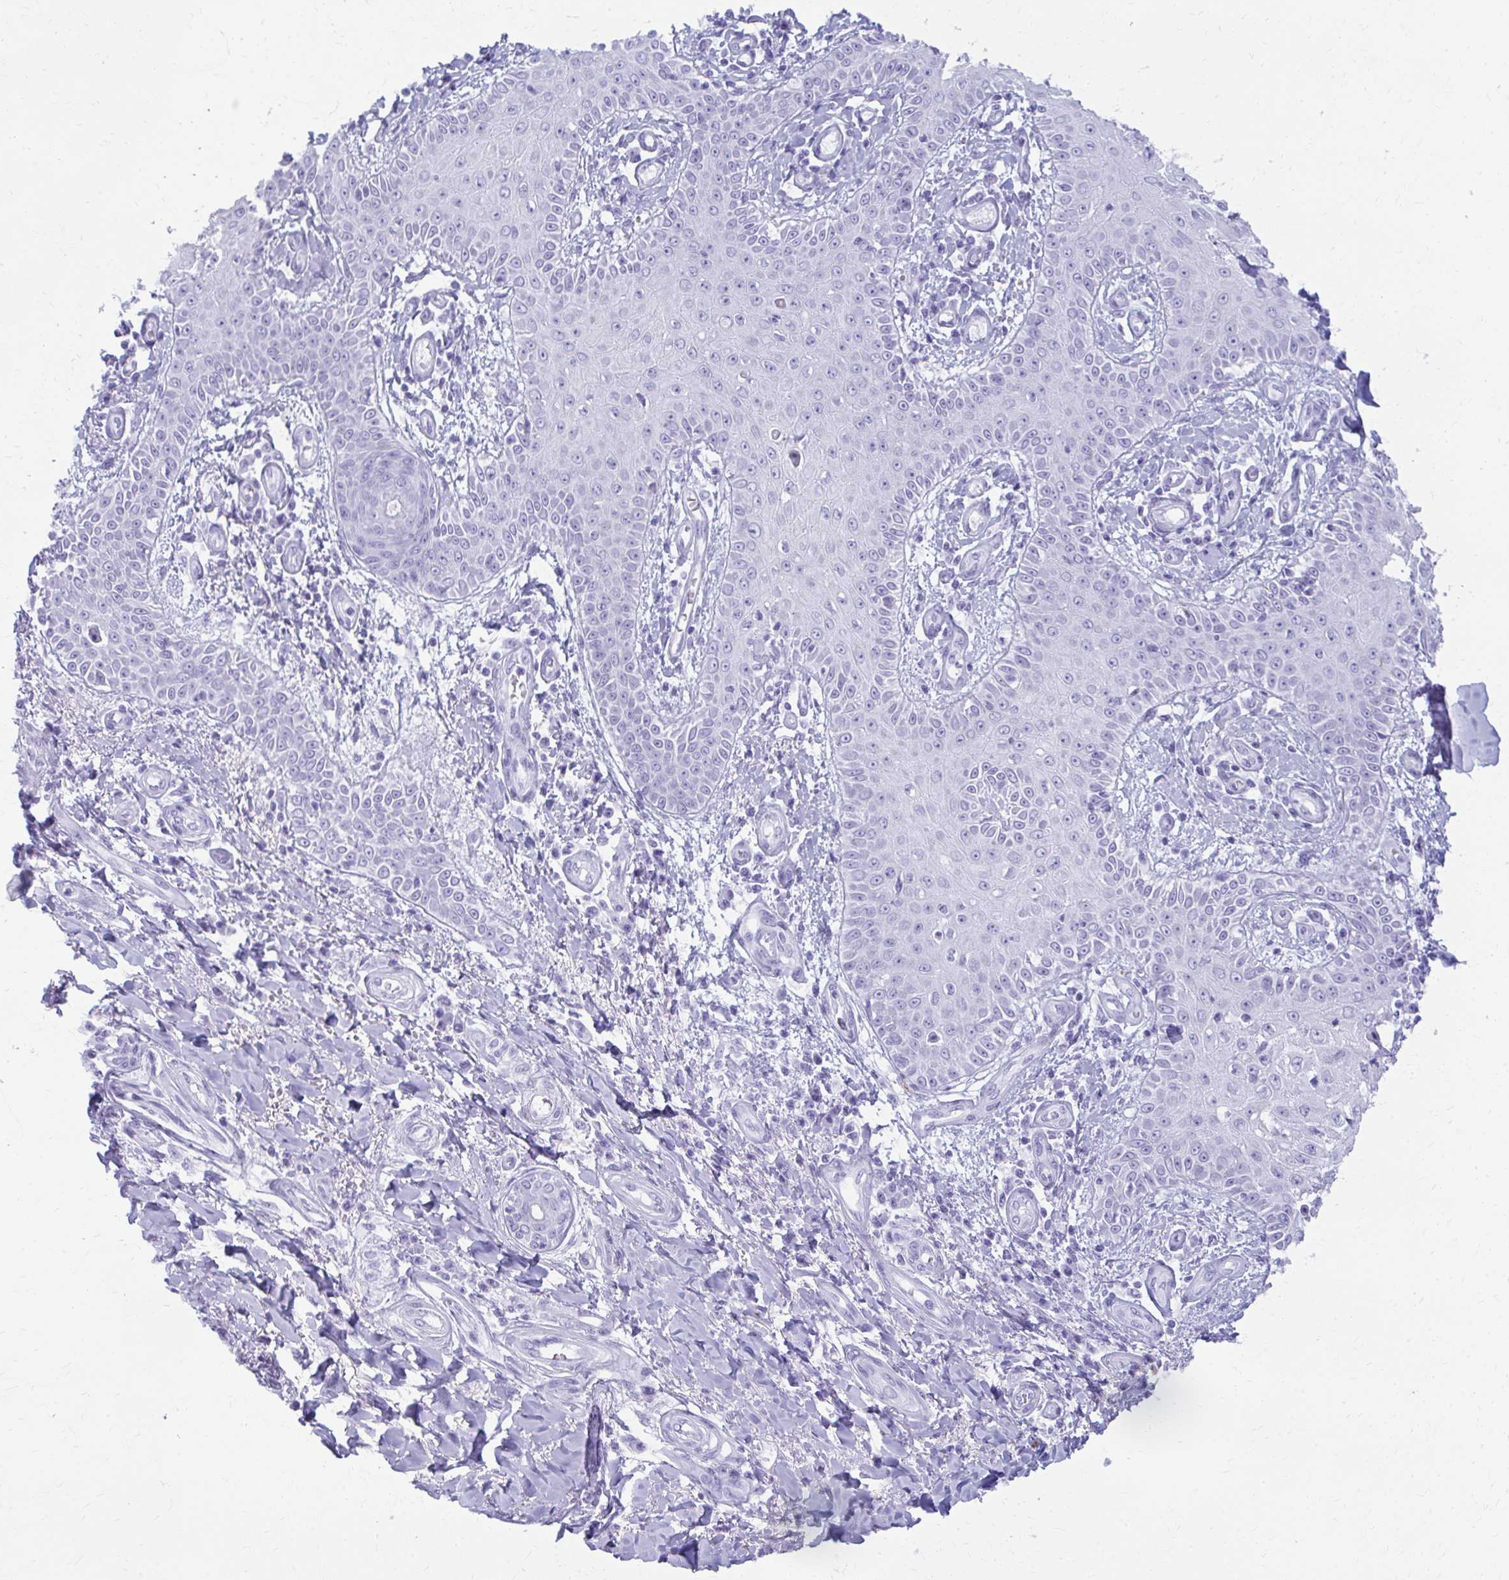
{"staining": {"intensity": "negative", "quantity": "none", "location": "none"}, "tissue": "skin cancer", "cell_type": "Tumor cells", "image_type": "cancer", "snomed": [{"axis": "morphology", "description": "Squamous cell carcinoma, NOS"}, {"axis": "topography", "description": "Skin"}], "caption": "Immunohistochemical staining of human squamous cell carcinoma (skin) demonstrates no significant positivity in tumor cells.", "gene": "MAF1", "patient": {"sex": "male", "age": 70}}